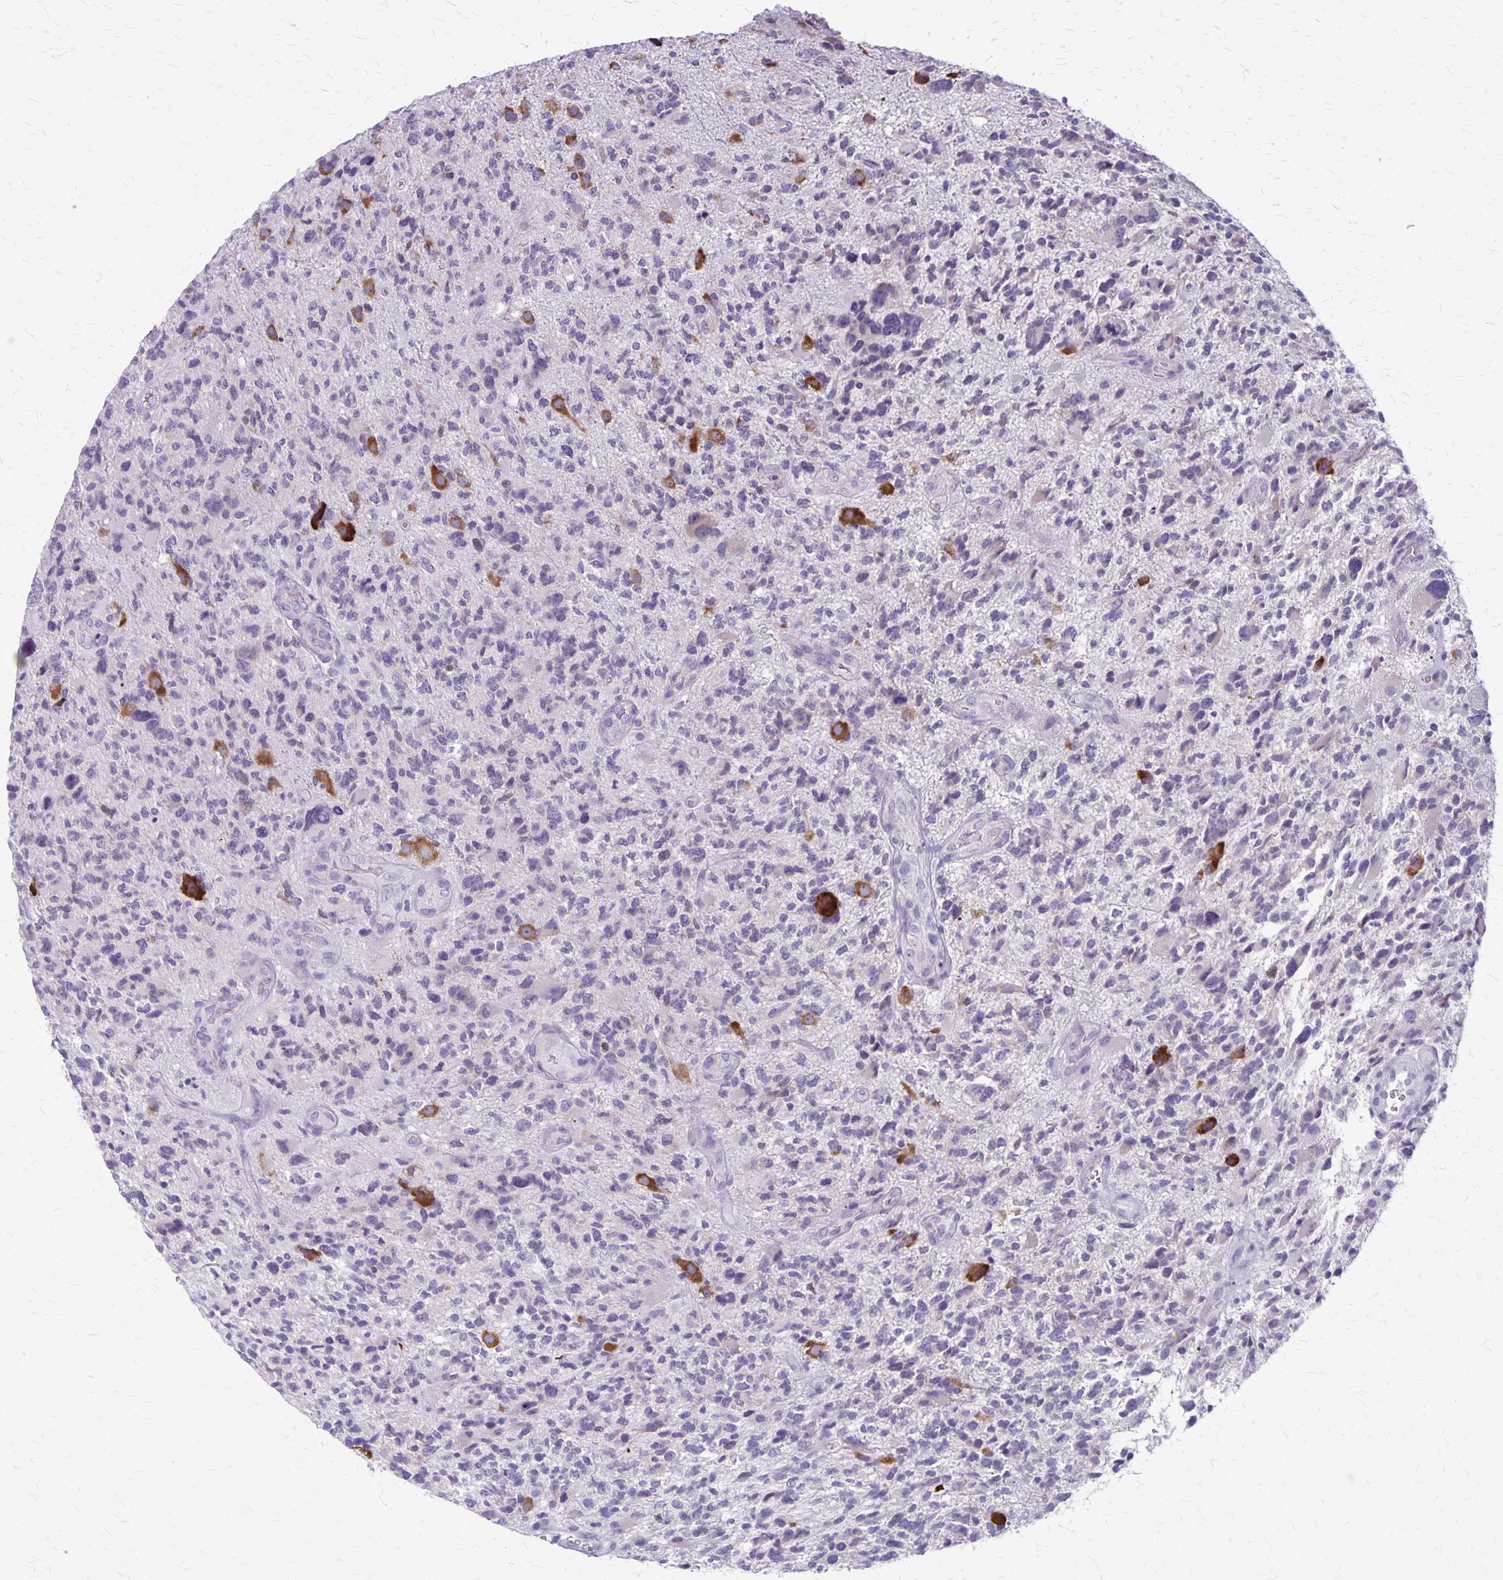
{"staining": {"intensity": "negative", "quantity": "none", "location": "none"}, "tissue": "glioma", "cell_type": "Tumor cells", "image_type": "cancer", "snomed": [{"axis": "morphology", "description": "Glioma, malignant, High grade"}, {"axis": "topography", "description": "Brain"}], "caption": "Tumor cells are negative for brown protein staining in glioma.", "gene": "PLXNB3", "patient": {"sex": "female", "age": 71}}